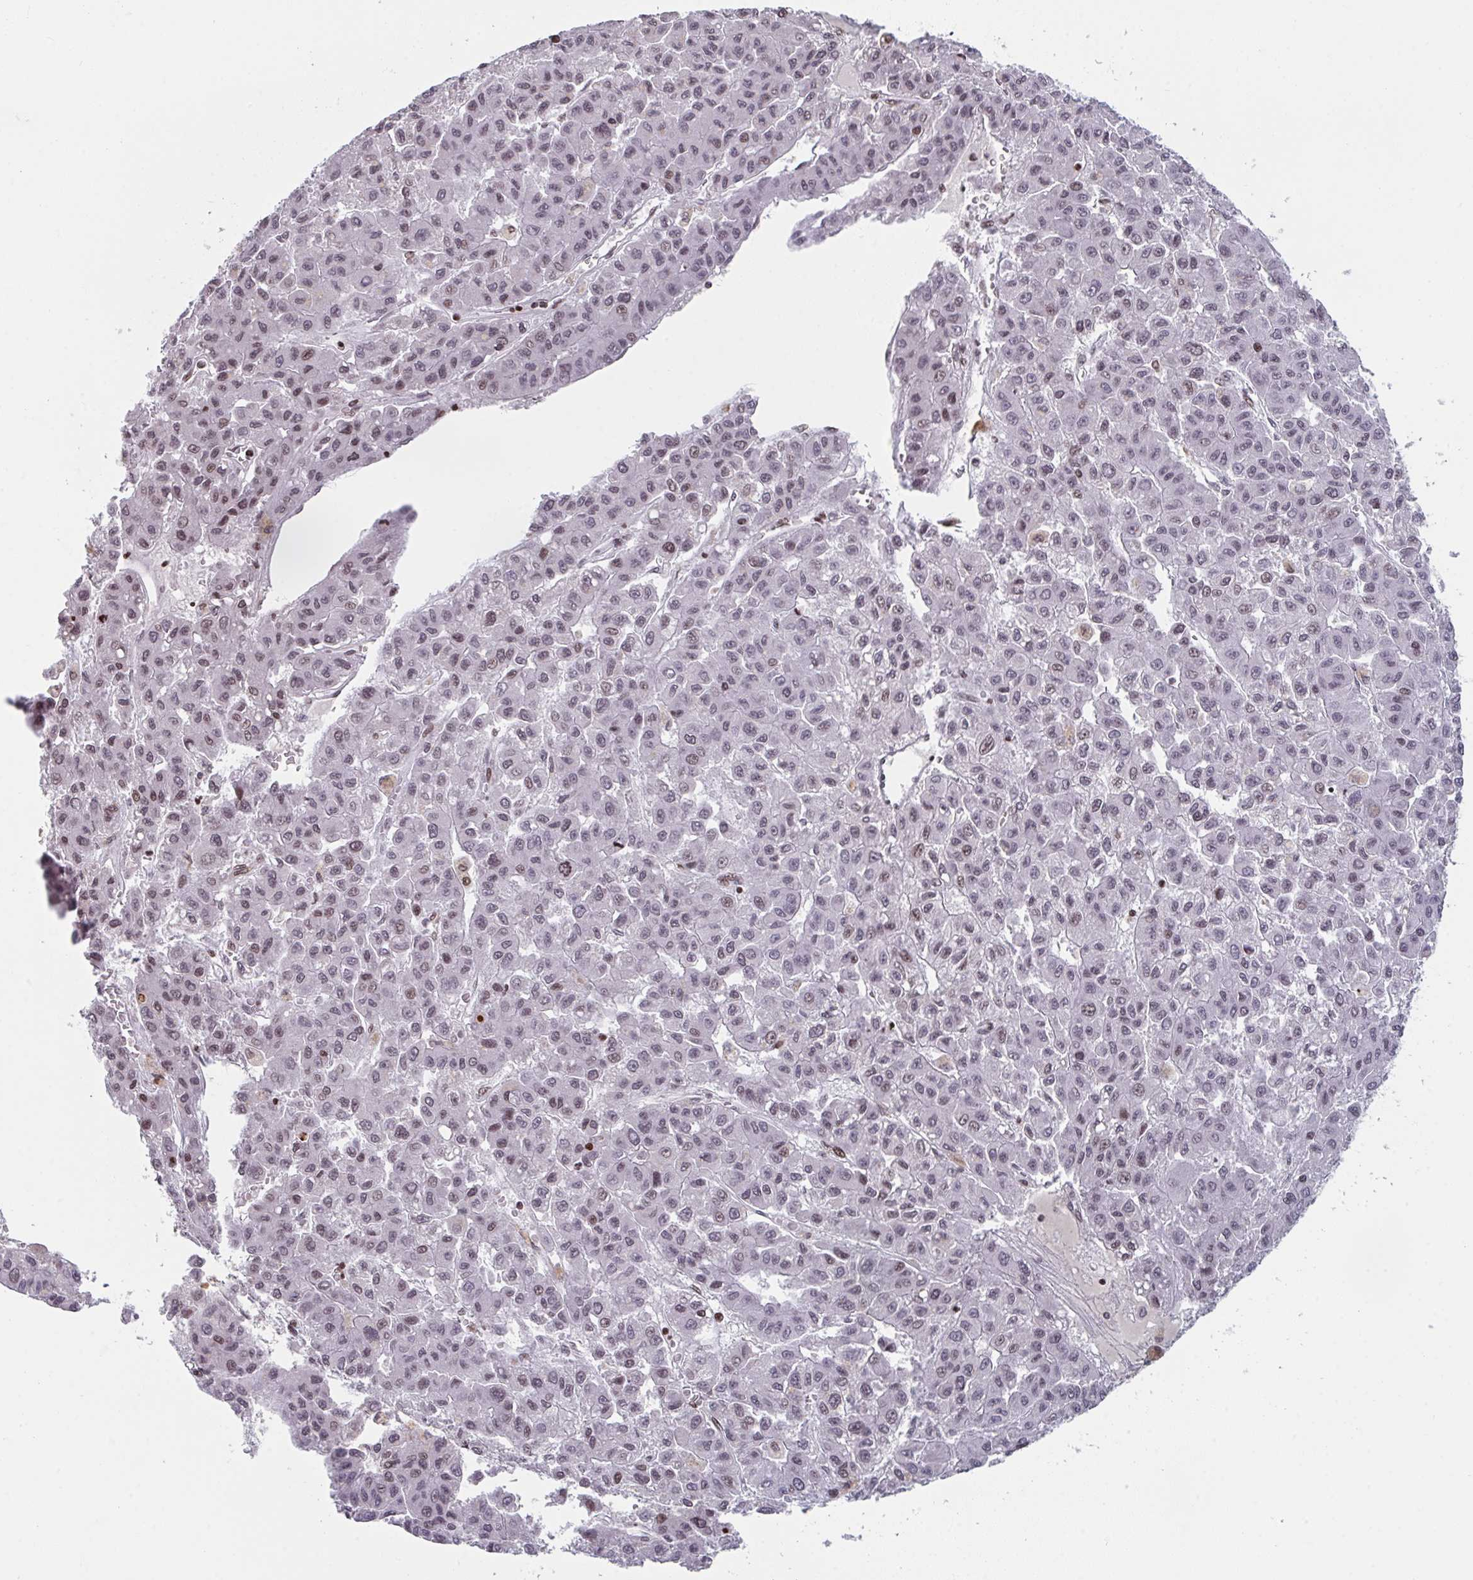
{"staining": {"intensity": "weak", "quantity": "25%-75%", "location": "nuclear"}, "tissue": "liver cancer", "cell_type": "Tumor cells", "image_type": "cancer", "snomed": [{"axis": "morphology", "description": "Carcinoma, Hepatocellular, NOS"}, {"axis": "topography", "description": "Liver"}], "caption": "An immunohistochemistry (IHC) image of neoplastic tissue is shown. Protein staining in brown labels weak nuclear positivity in liver cancer within tumor cells.", "gene": "PCDHB8", "patient": {"sex": "male", "age": 70}}